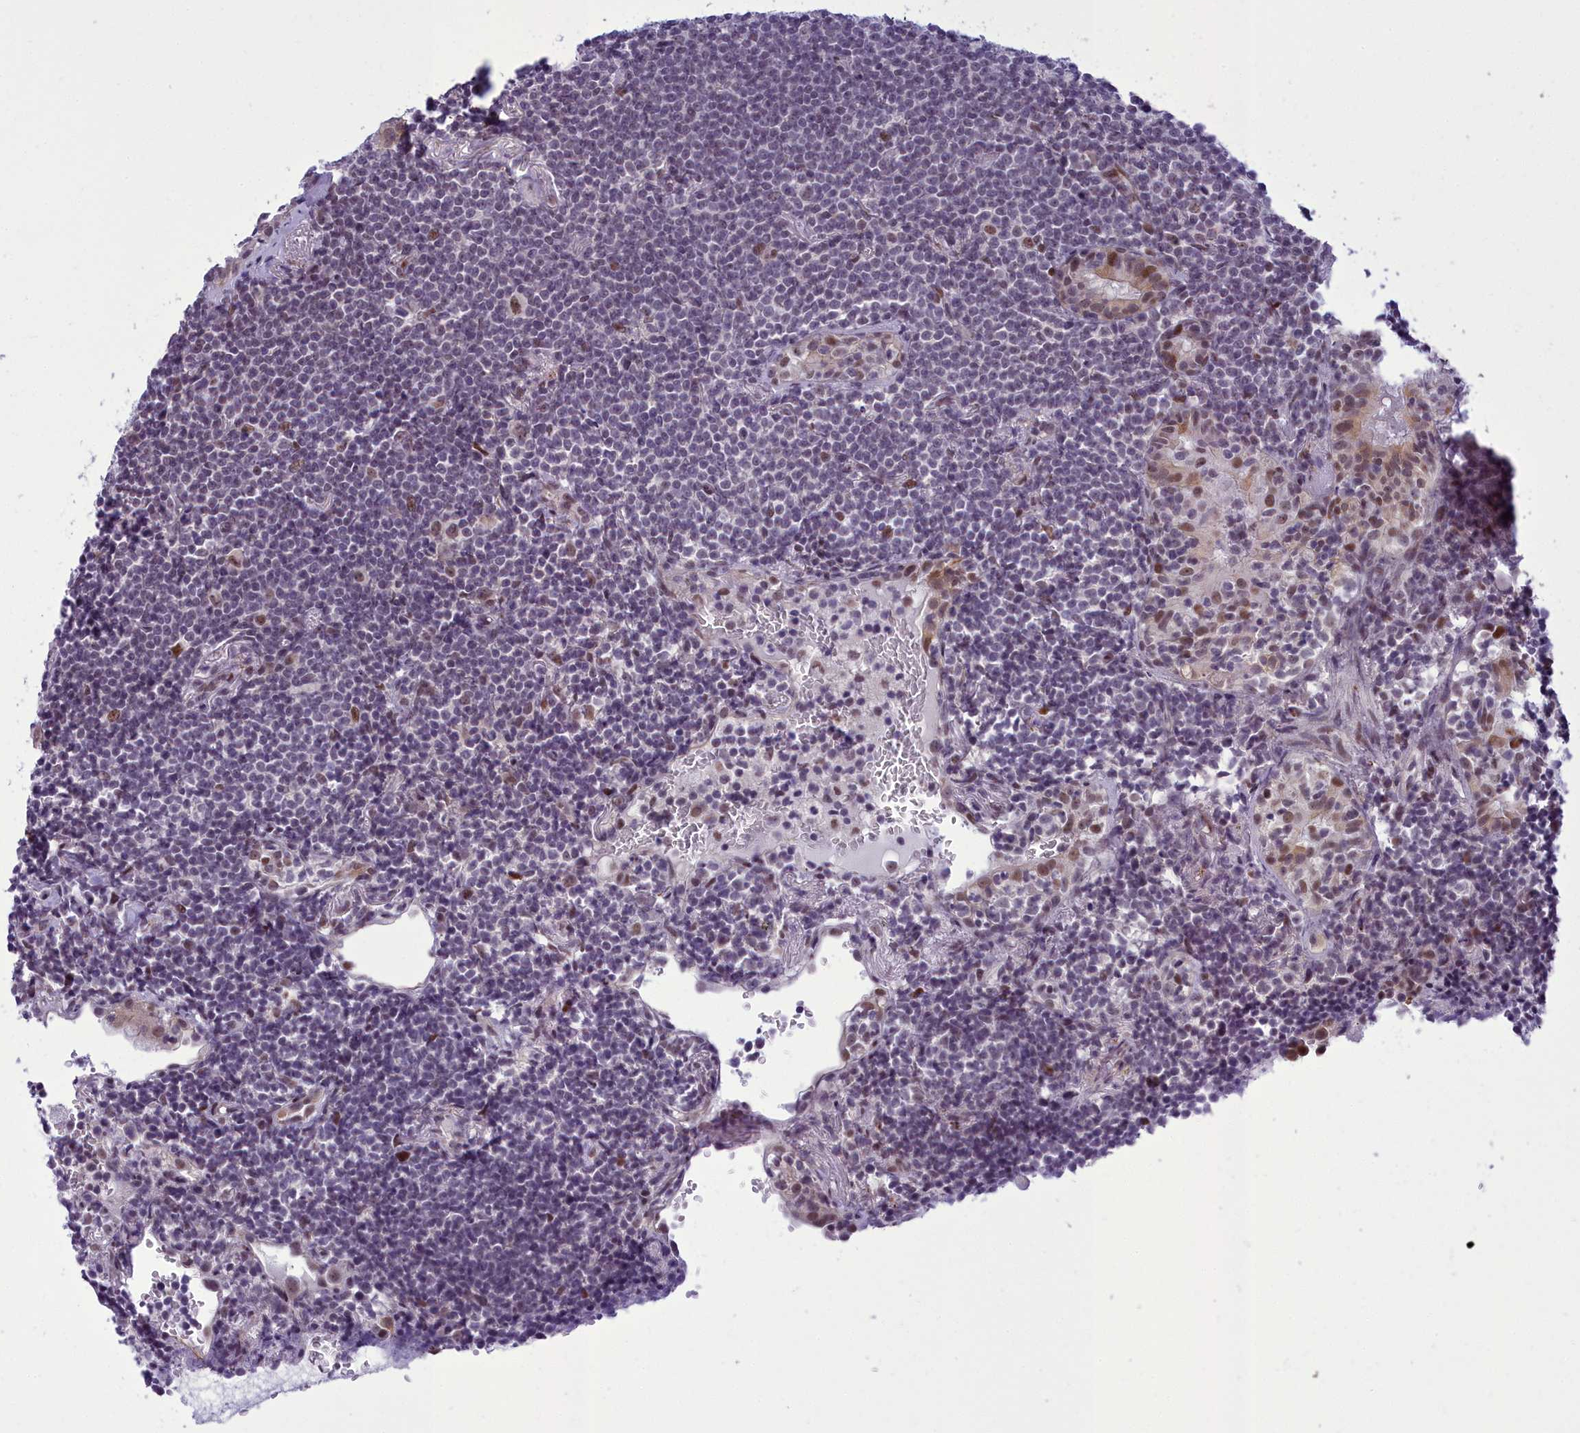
{"staining": {"intensity": "negative", "quantity": "none", "location": "none"}, "tissue": "lymphoma", "cell_type": "Tumor cells", "image_type": "cancer", "snomed": [{"axis": "morphology", "description": "Malignant lymphoma, non-Hodgkin's type, Low grade"}, {"axis": "topography", "description": "Lung"}], "caption": "A micrograph of lymphoma stained for a protein shows no brown staining in tumor cells. Nuclei are stained in blue.", "gene": "CEACAM19", "patient": {"sex": "female", "age": 71}}